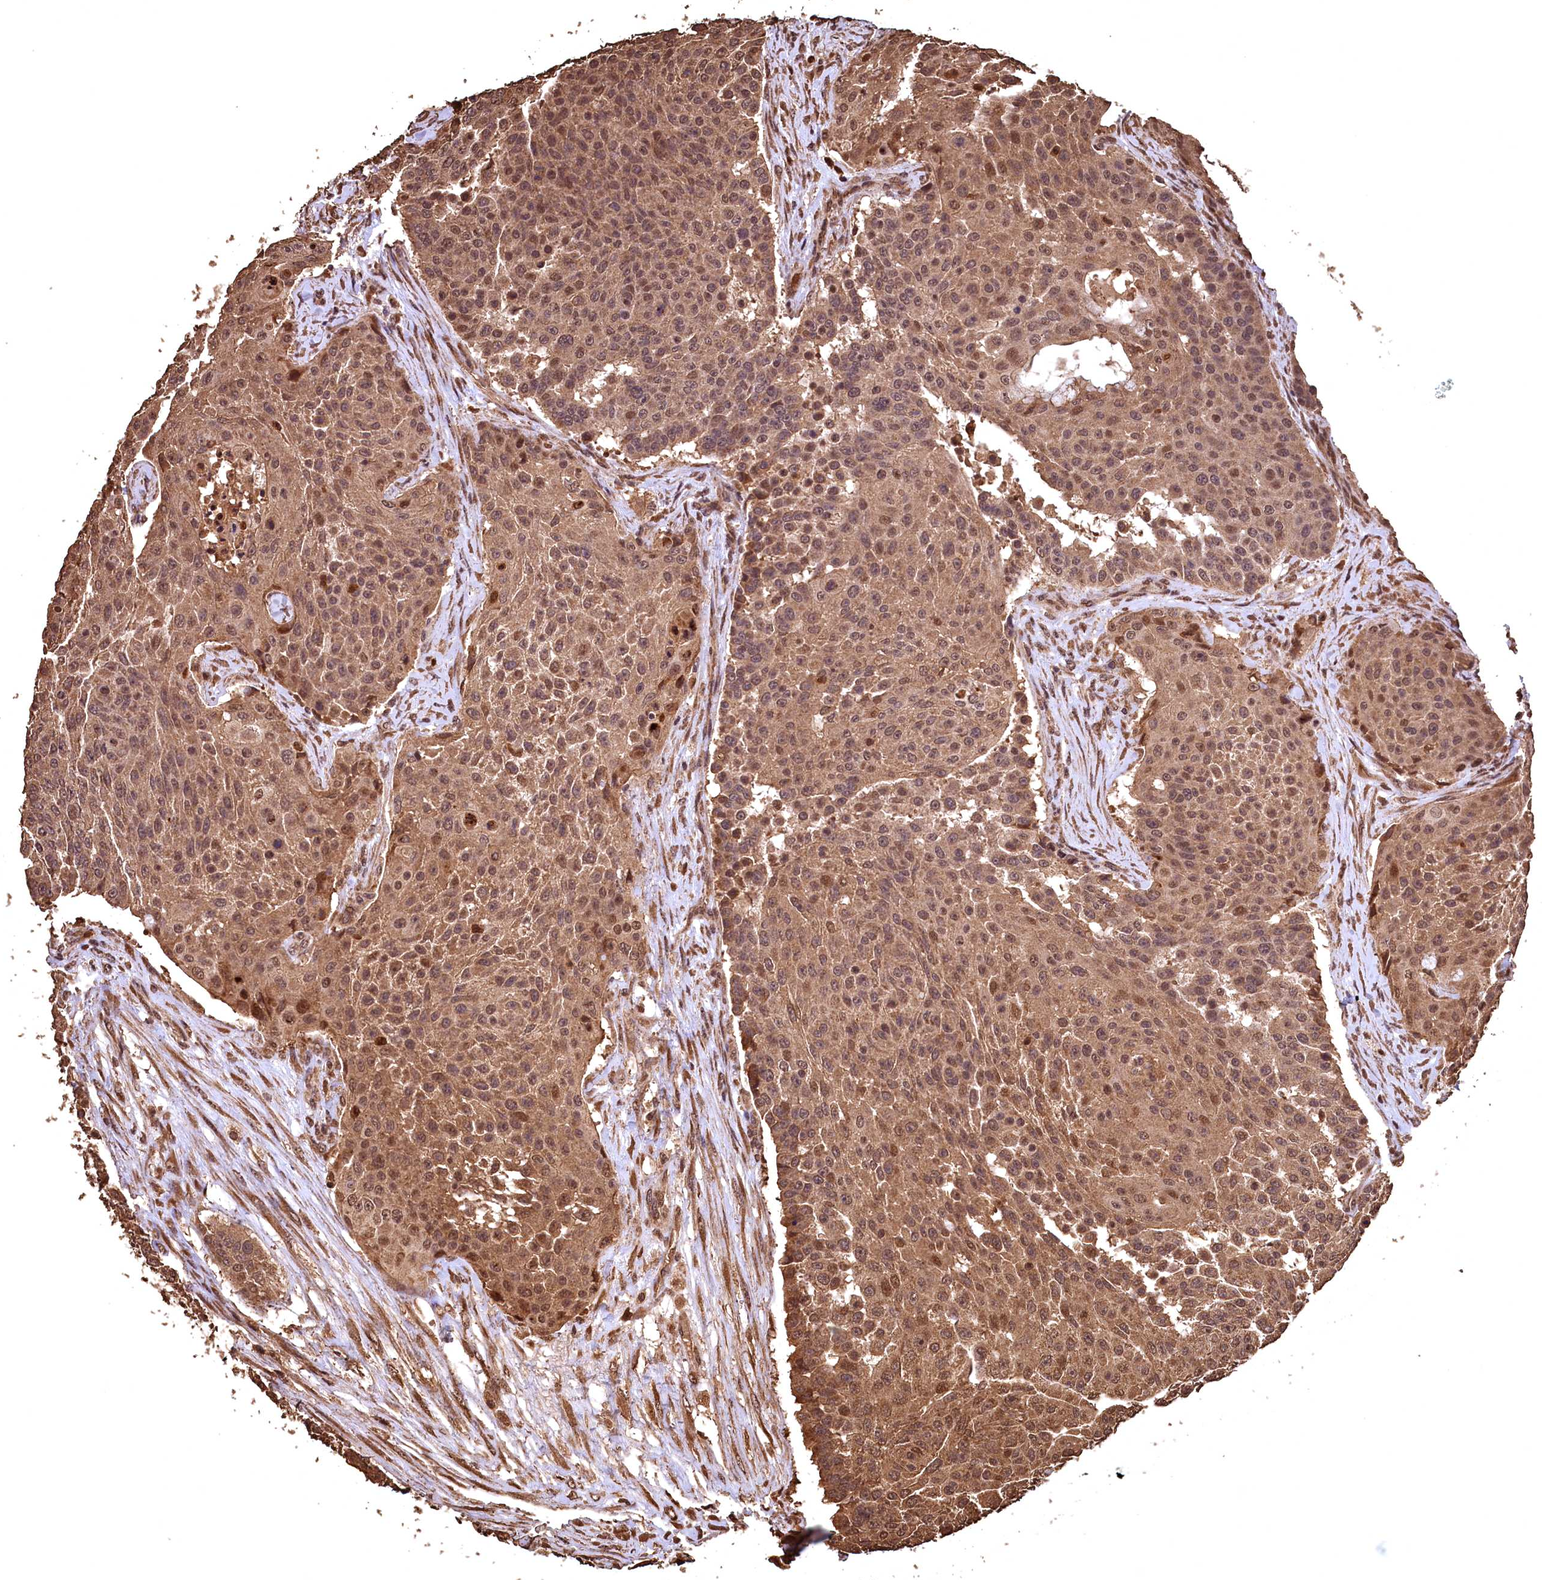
{"staining": {"intensity": "moderate", "quantity": ">75%", "location": "cytoplasmic/membranous,nuclear"}, "tissue": "urothelial cancer", "cell_type": "Tumor cells", "image_type": "cancer", "snomed": [{"axis": "morphology", "description": "Urothelial carcinoma, High grade"}, {"axis": "topography", "description": "Urinary bladder"}], "caption": "This photomicrograph exhibits immunohistochemistry staining of human urothelial cancer, with medium moderate cytoplasmic/membranous and nuclear staining in approximately >75% of tumor cells.", "gene": "CEP57L1", "patient": {"sex": "female", "age": 63}}